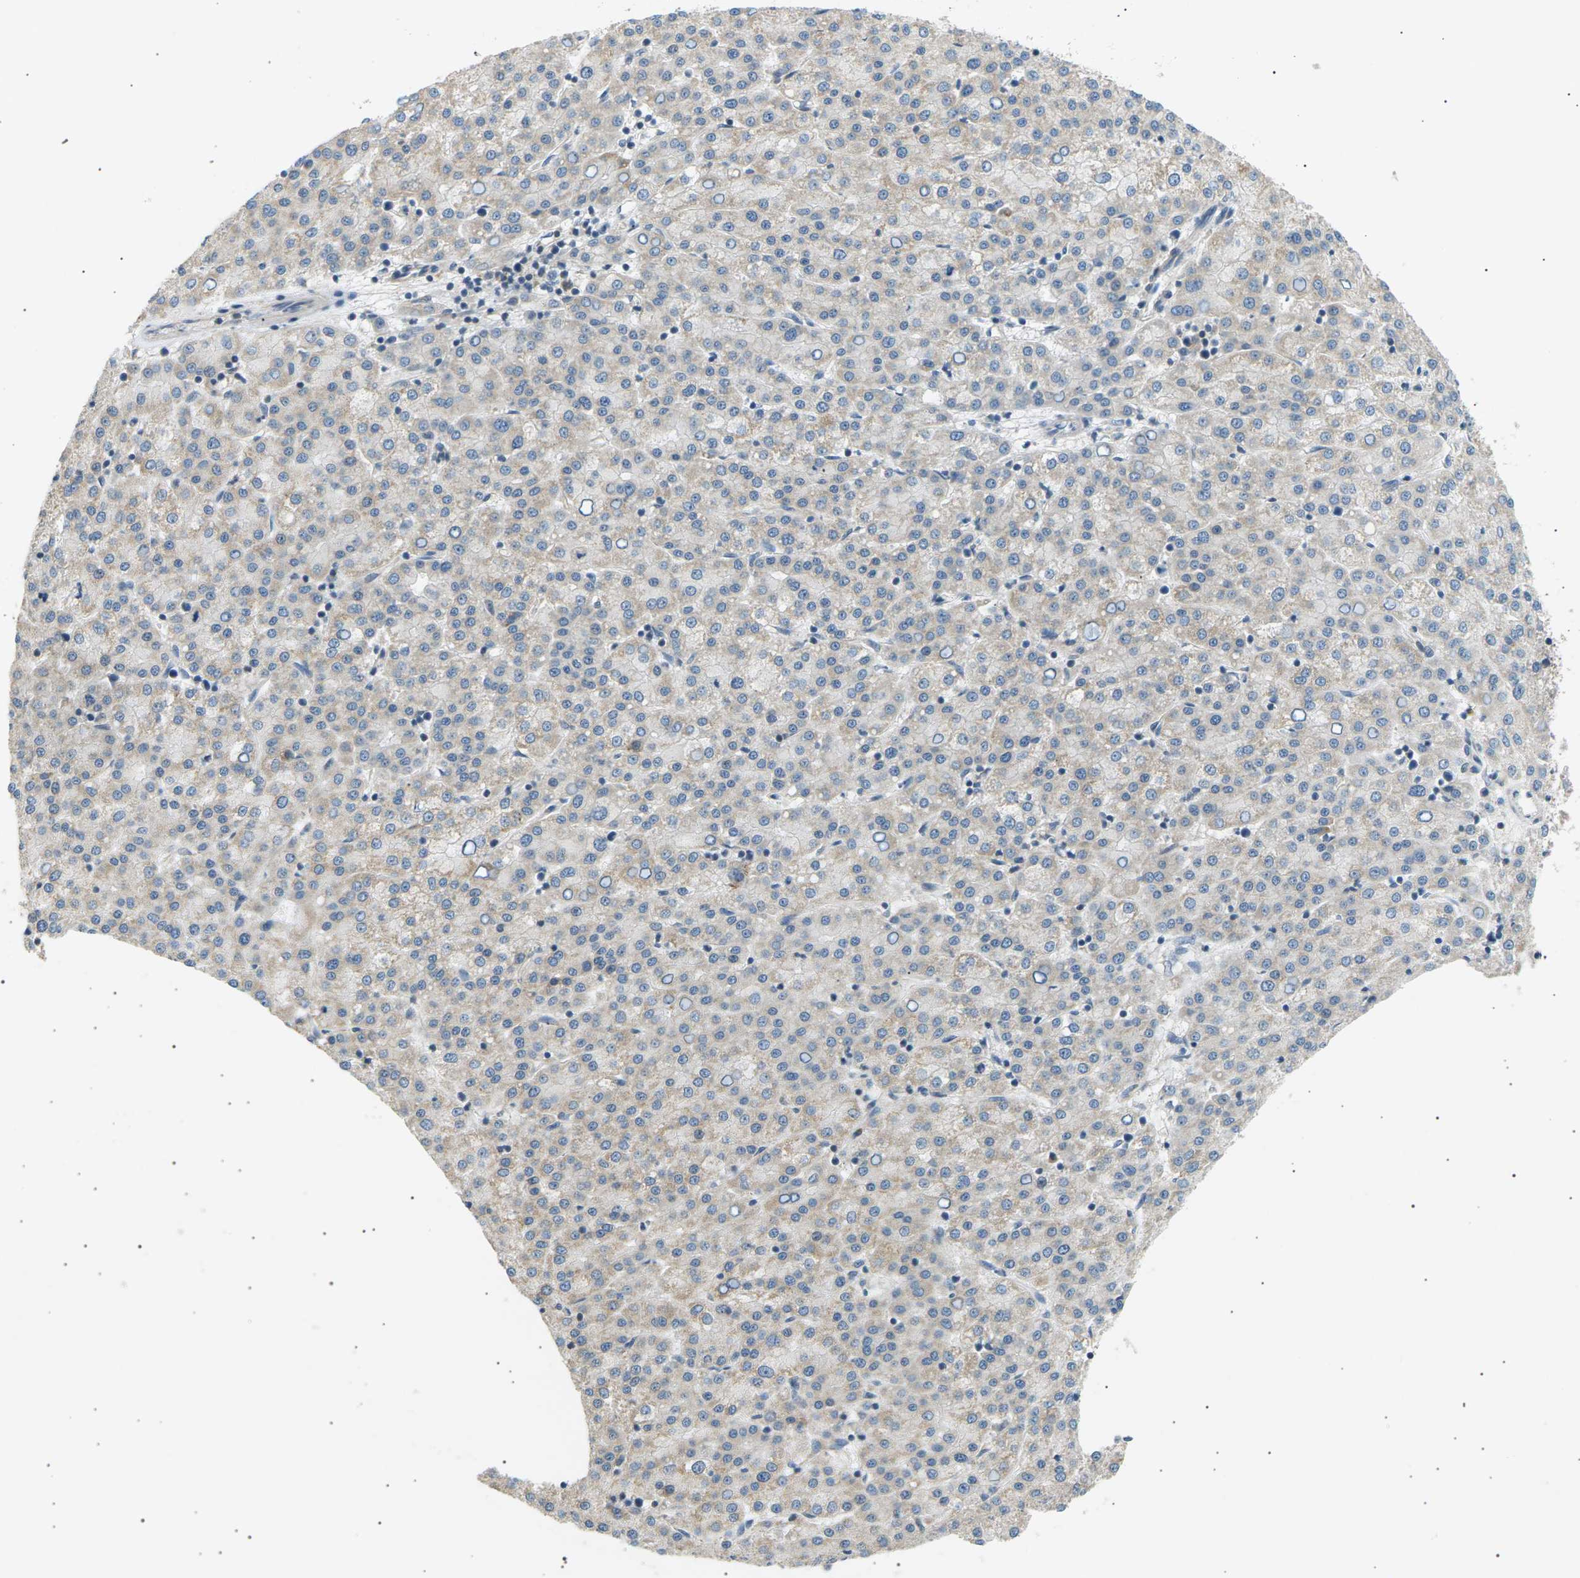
{"staining": {"intensity": "negative", "quantity": "none", "location": "none"}, "tissue": "liver cancer", "cell_type": "Tumor cells", "image_type": "cancer", "snomed": [{"axis": "morphology", "description": "Carcinoma, Hepatocellular, NOS"}, {"axis": "topography", "description": "Liver"}], "caption": "Immunohistochemistry of liver cancer reveals no expression in tumor cells.", "gene": "TBC1D8", "patient": {"sex": "female", "age": 58}}